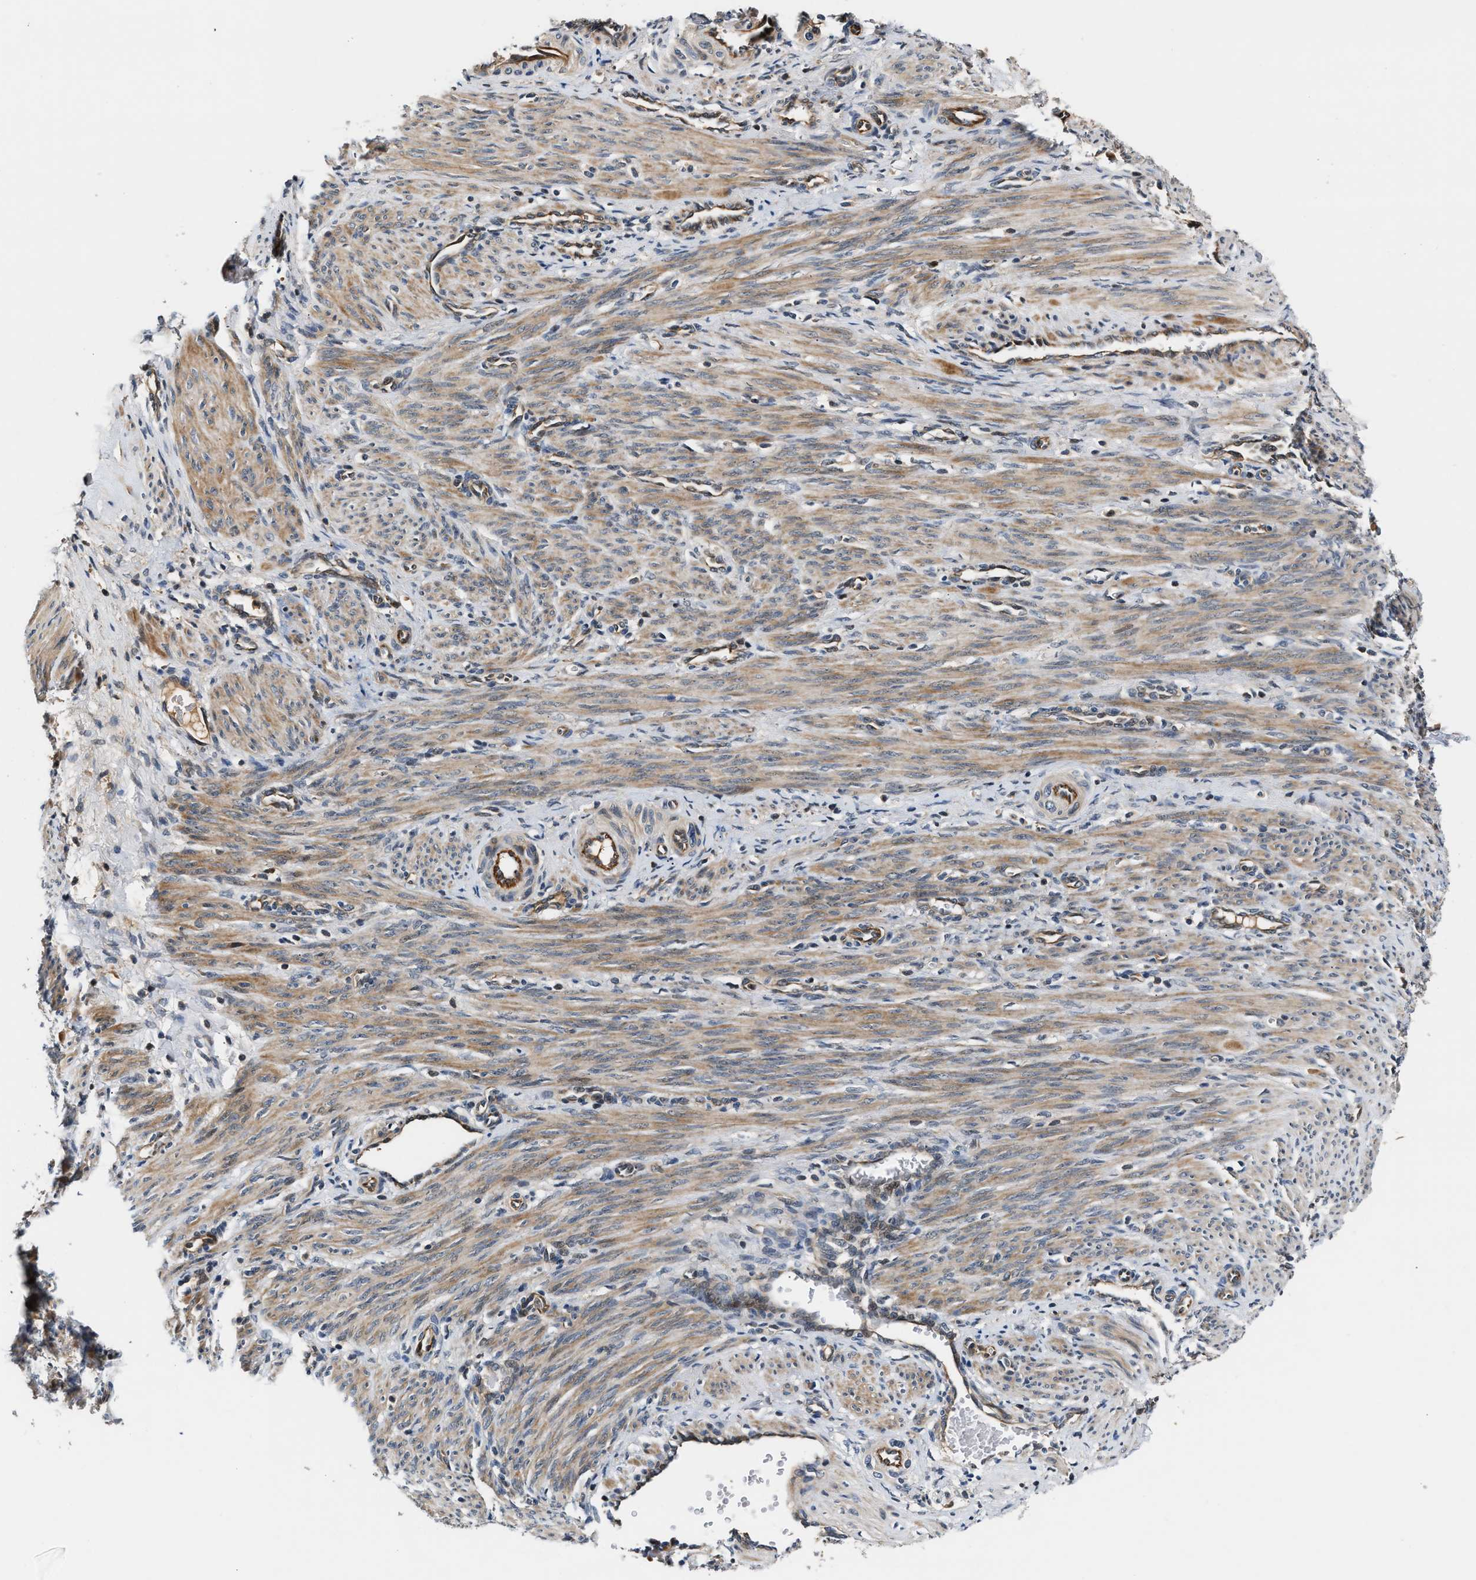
{"staining": {"intensity": "moderate", "quantity": ">75%", "location": "cytoplasmic/membranous"}, "tissue": "smooth muscle", "cell_type": "Smooth muscle cells", "image_type": "normal", "snomed": [{"axis": "morphology", "description": "Normal tissue, NOS"}, {"axis": "topography", "description": "Endometrium"}], "caption": "Protein analysis of benign smooth muscle reveals moderate cytoplasmic/membranous staining in about >75% of smooth muscle cells.", "gene": "TUT7", "patient": {"sex": "female", "age": 33}}